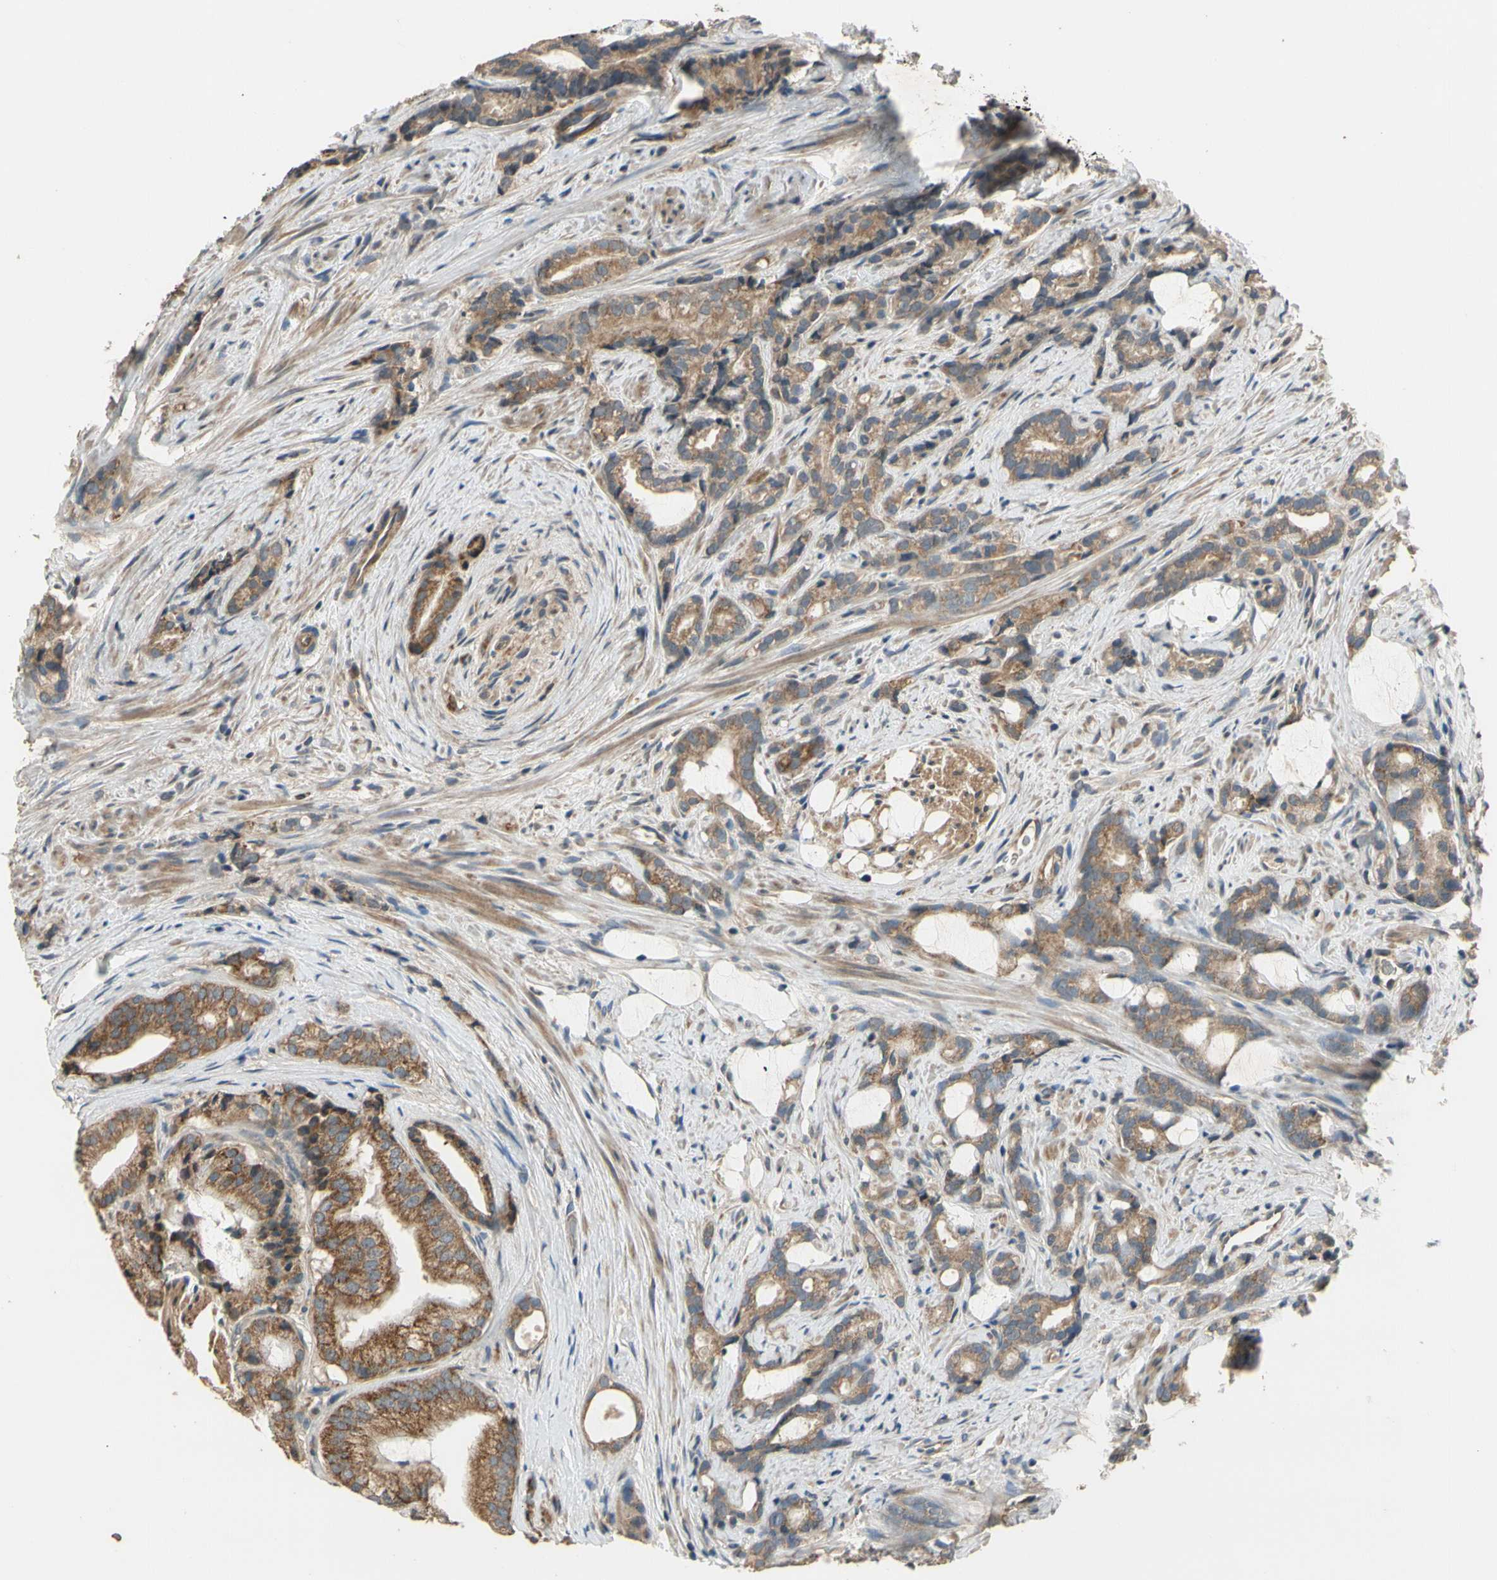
{"staining": {"intensity": "moderate", "quantity": ">75%", "location": "cytoplasmic/membranous"}, "tissue": "prostate cancer", "cell_type": "Tumor cells", "image_type": "cancer", "snomed": [{"axis": "morphology", "description": "Adenocarcinoma, Low grade"}, {"axis": "topography", "description": "Prostate"}], "caption": "Human prostate adenocarcinoma (low-grade) stained for a protein (brown) displays moderate cytoplasmic/membranous positive staining in about >75% of tumor cells.", "gene": "ALKBH3", "patient": {"sex": "male", "age": 58}}